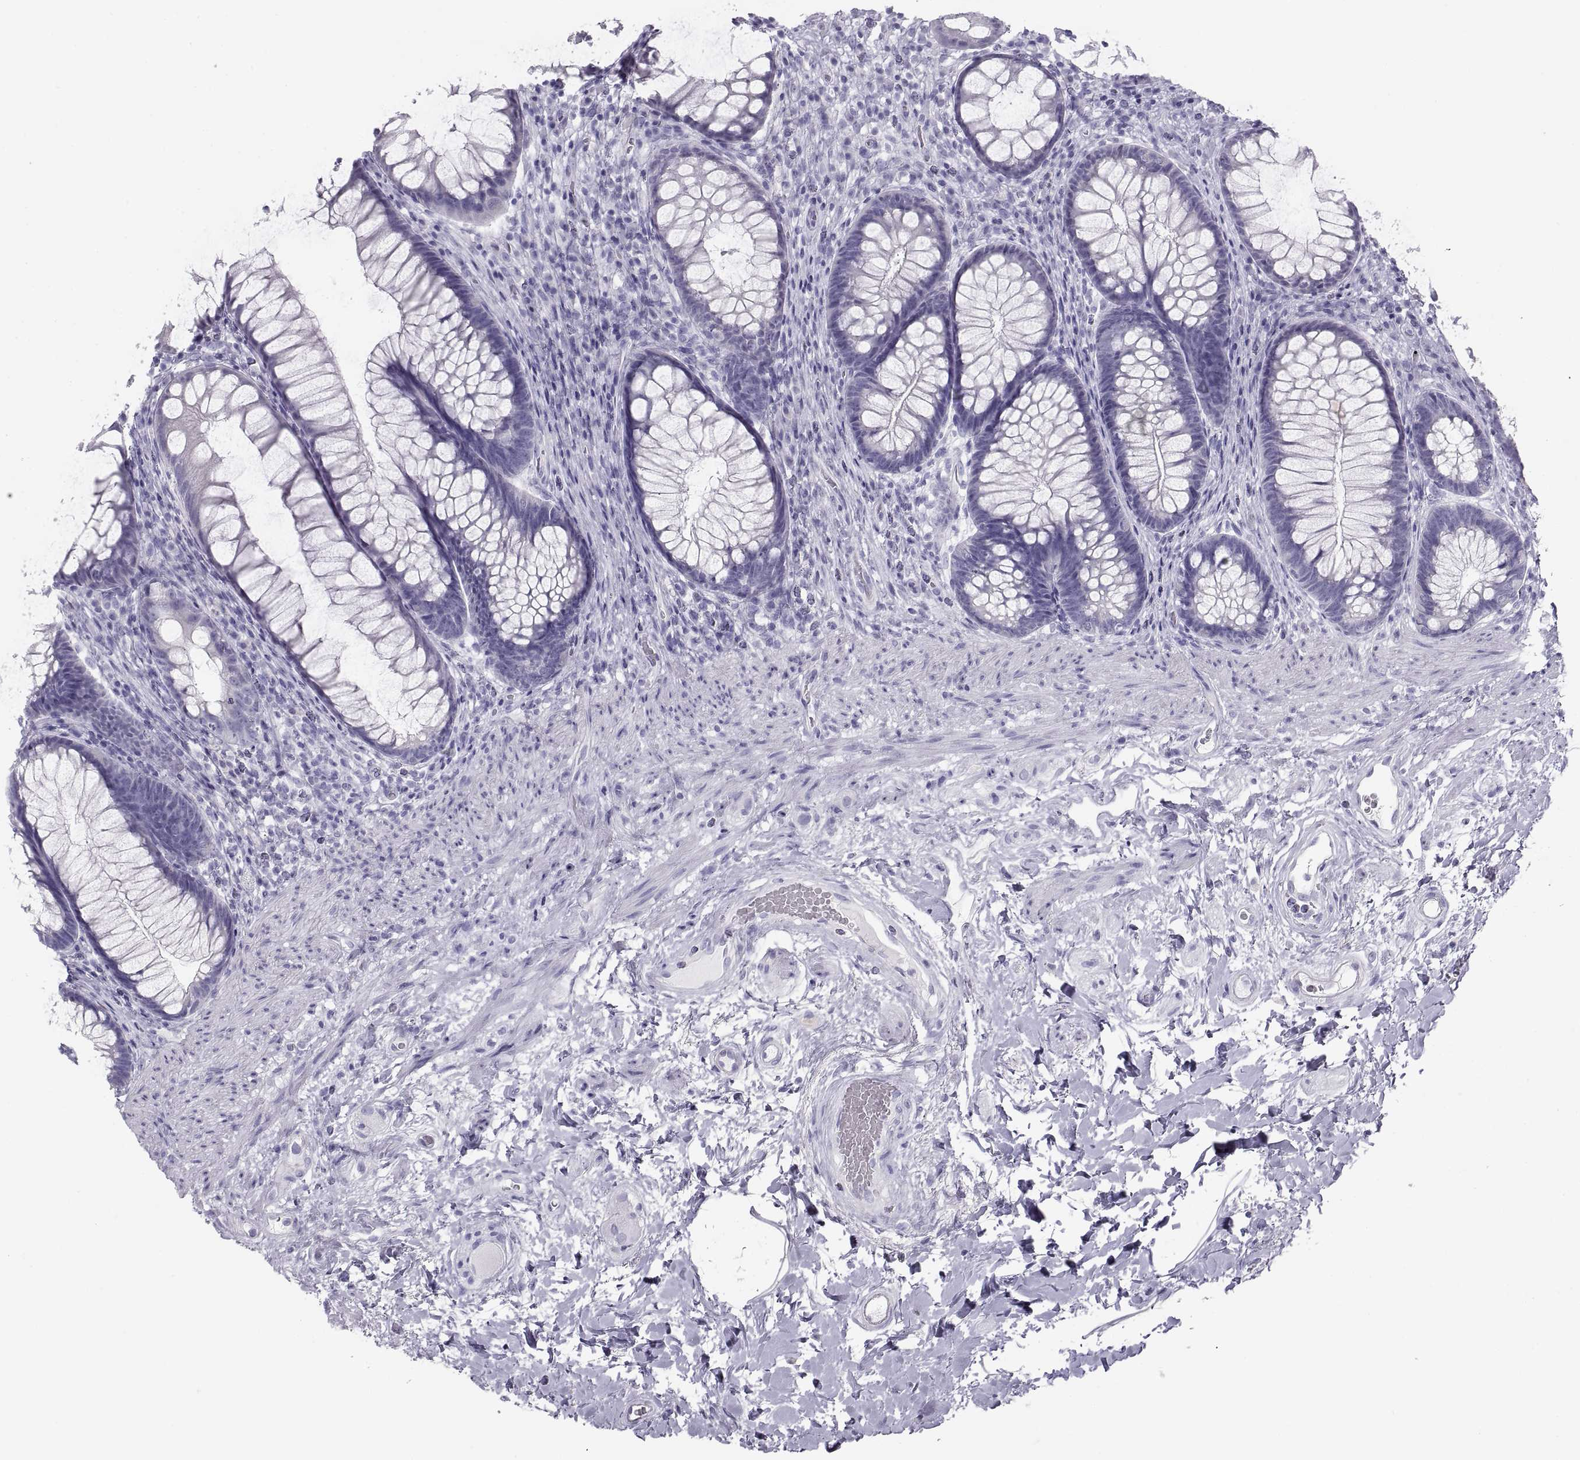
{"staining": {"intensity": "negative", "quantity": "none", "location": "none"}, "tissue": "rectum", "cell_type": "Glandular cells", "image_type": "normal", "snomed": [{"axis": "morphology", "description": "Normal tissue, NOS"}, {"axis": "topography", "description": "Smooth muscle"}, {"axis": "topography", "description": "Rectum"}], "caption": "There is no significant positivity in glandular cells of rectum. (IHC, brightfield microscopy, high magnification).", "gene": "SEMG1", "patient": {"sex": "male", "age": 53}}